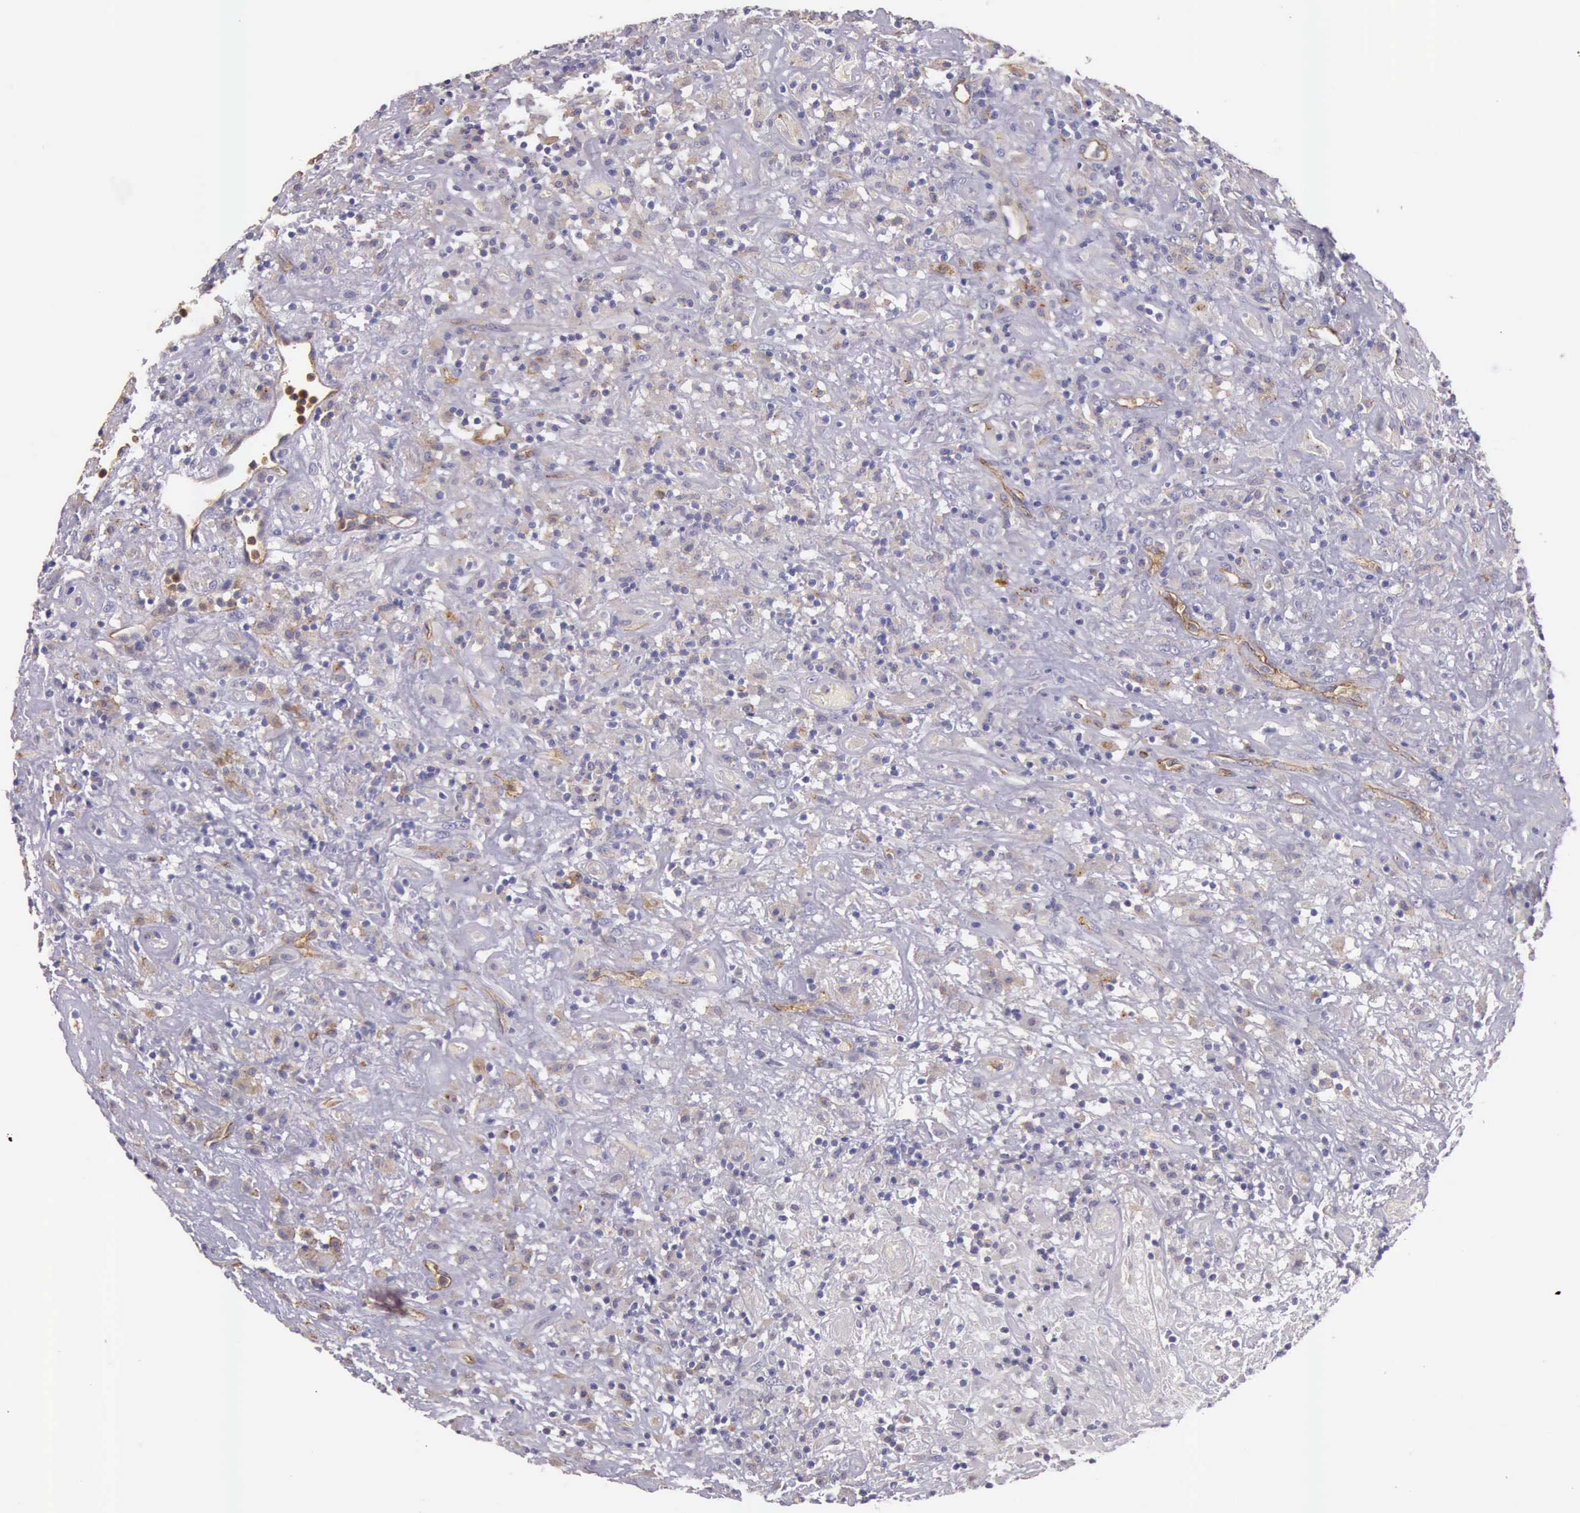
{"staining": {"intensity": "negative", "quantity": "none", "location": "none"}, "tissue": "lymphoma", "cell_type": "Tumor cells", "image_type": "cancer", "snomed": [{"axis": "morphology", "description": "Hodgkin's disease, NOS"}, {"axis": "topography", "description": "Lymph node"}], "caption": "Histopathology image shows no protein positivity in tumor cells of Hodgkin's disease tissue. (DAB (3,3'-diaminobenzidine) immunohistochemistry (IHC) visualized using brightfield microscopy, high magnification).", "gene": "TCEANC", "patient": {"sex": "male", "age": 46}}